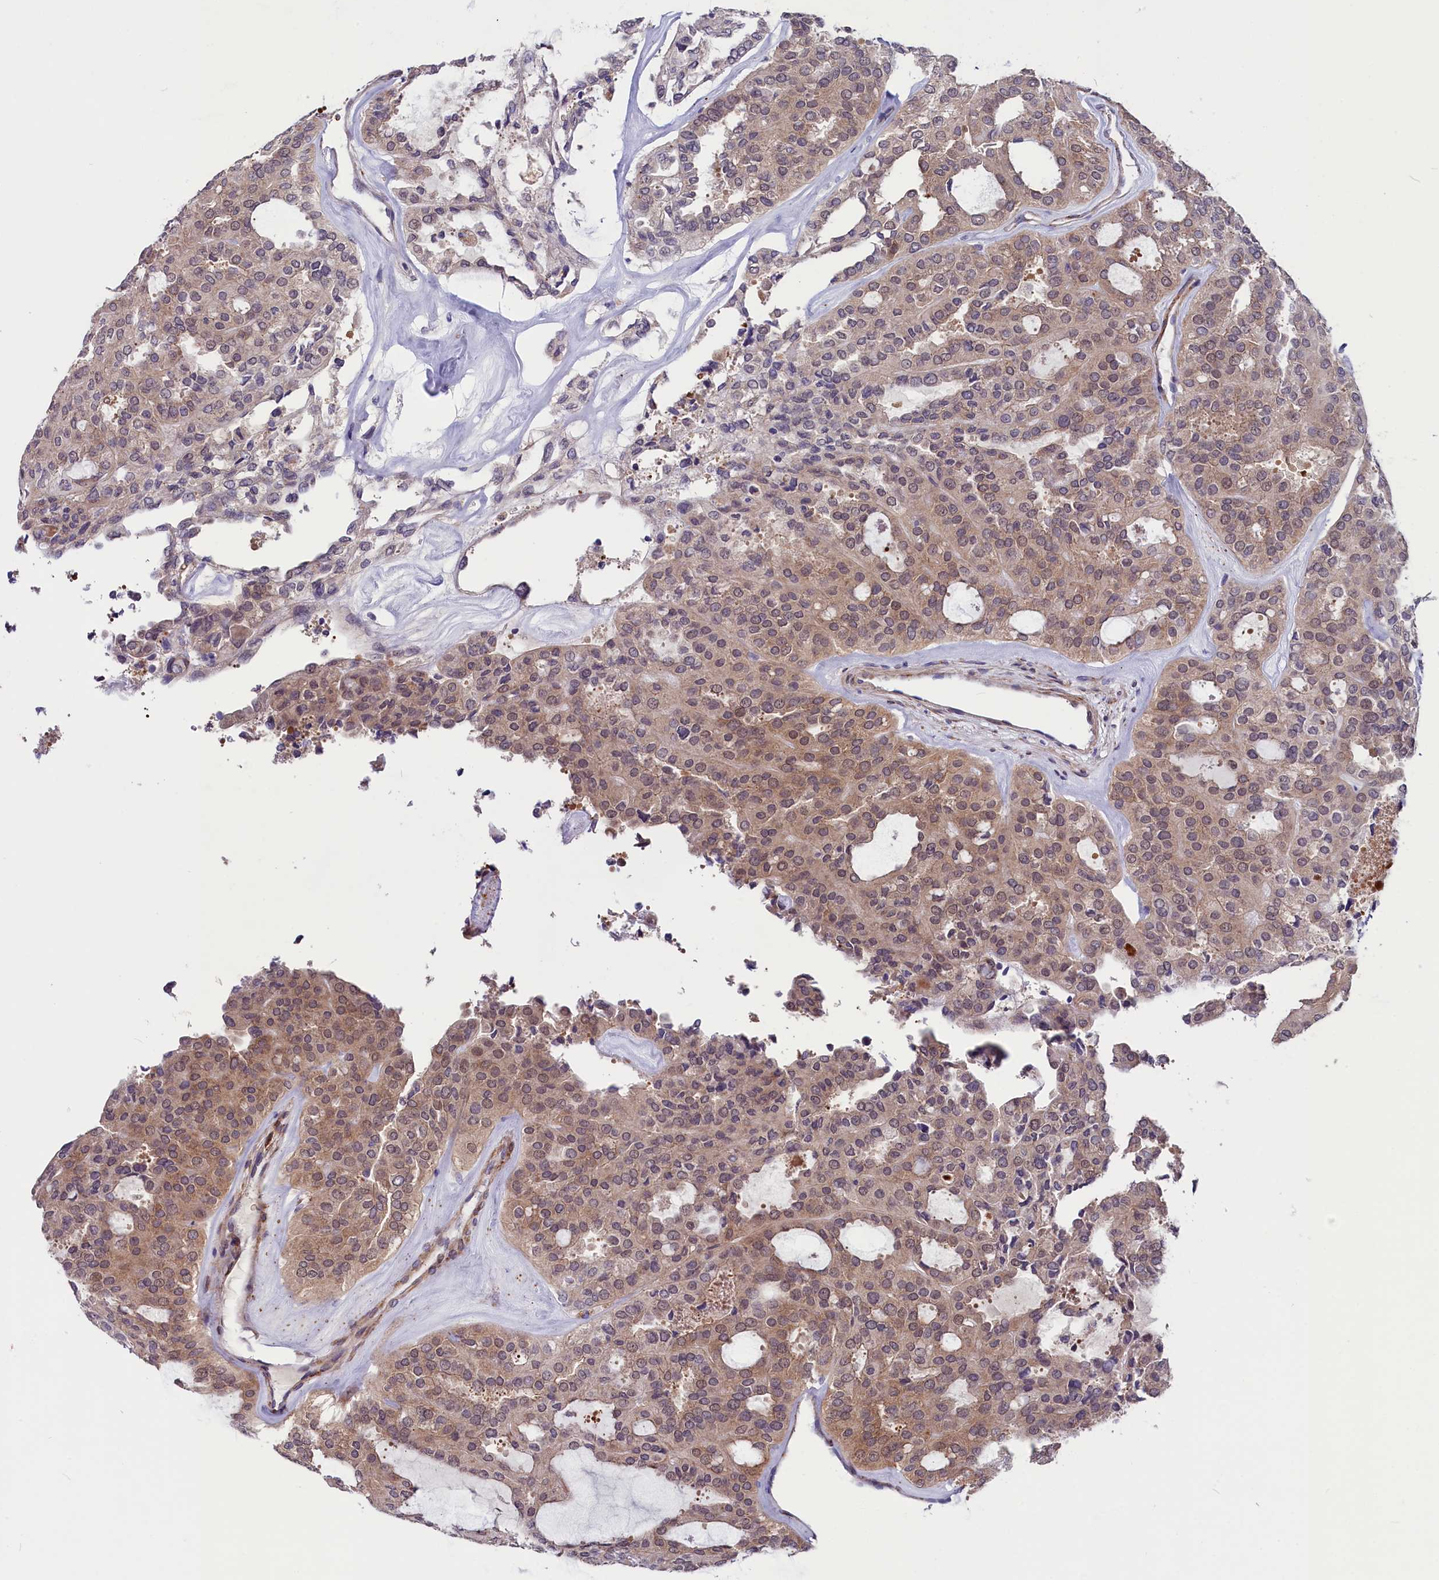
{"staining": {"intensity": "moderate", "quantity": ">75%", "location": "cytoplasmic/membranous"}, "tissue": "thyroid cancer", "cell_type": "Tumor cells", "image_type": "cancer", "snomed": [{"axis": "morphology", "description": "Follicular adenoma carcinoma, NOS"}, {"axis": "topography", "description": "Thyroid gland"}], "caption": "Thyroid follicular adenoma carcinoma was stained to show a protein in brown. There is medium levels of moderate cytoplasmic/membranous positivity in about >75% of tumor cells. The staining was performed using DAB to visualize the protein expression in brown, while the nuclei were stained in blue with hematoxylin (Magnification: 20x).", "gene": "SLC39A6", "patient": {"sex": "male", "age": 75}}